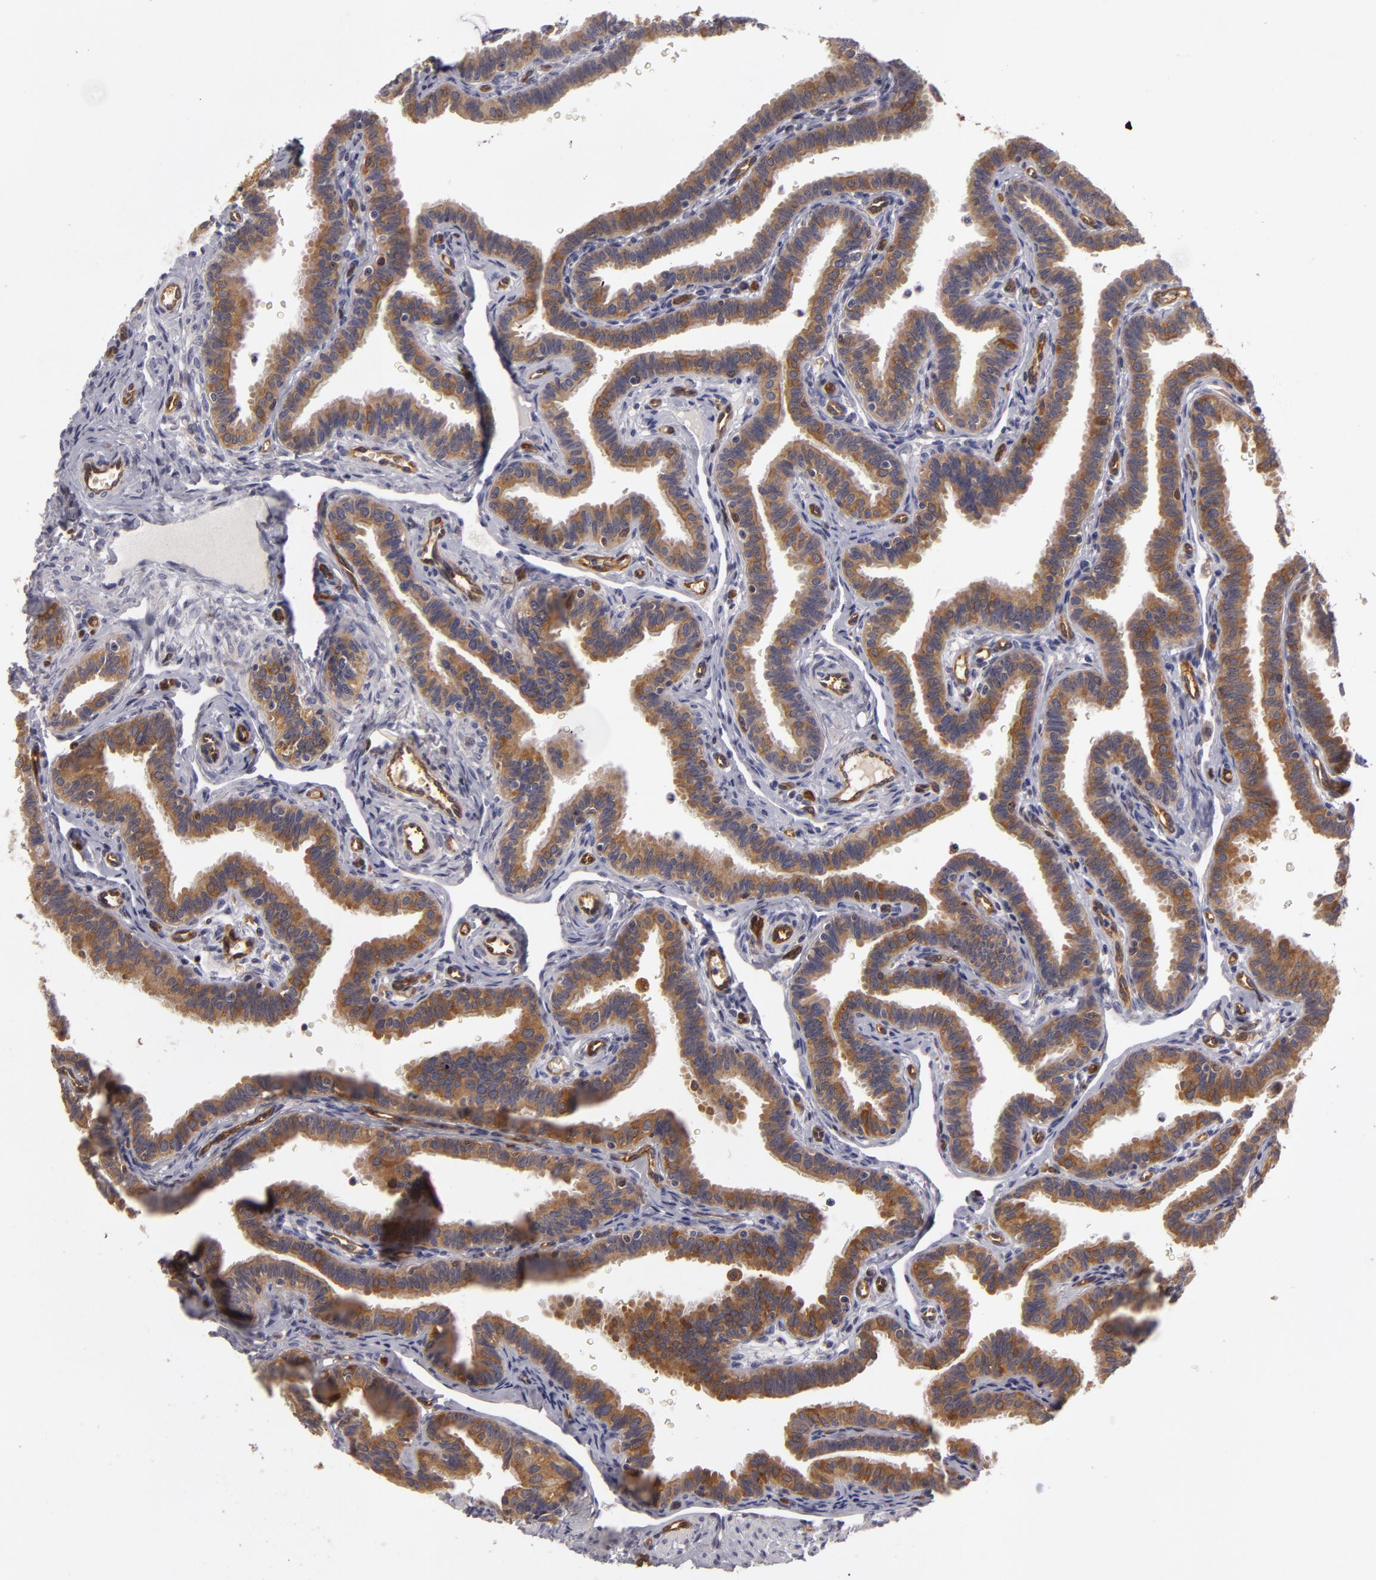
{"staining": {"intensity": "moderate", "quantity": ">75%", "location": "cytoplasmic/membranous"}, "tissue": "fallopian tube", "cell_type": "Glandular cells", "image_type": "normal", "snomed": [{"axis": "morphology", "description": "Normal tissue, NOS"}, {"axis": "topography", "description": "Fallopian tube"}], "caption": "Immunohistochemical staining of normal fallopian tube shows medium levels of moderate cytoplasmic/membranous positivity in approximately >75% of glandular cells.", "gene": "ZNF229", "patient": {"sex": "female", "age": 32}}